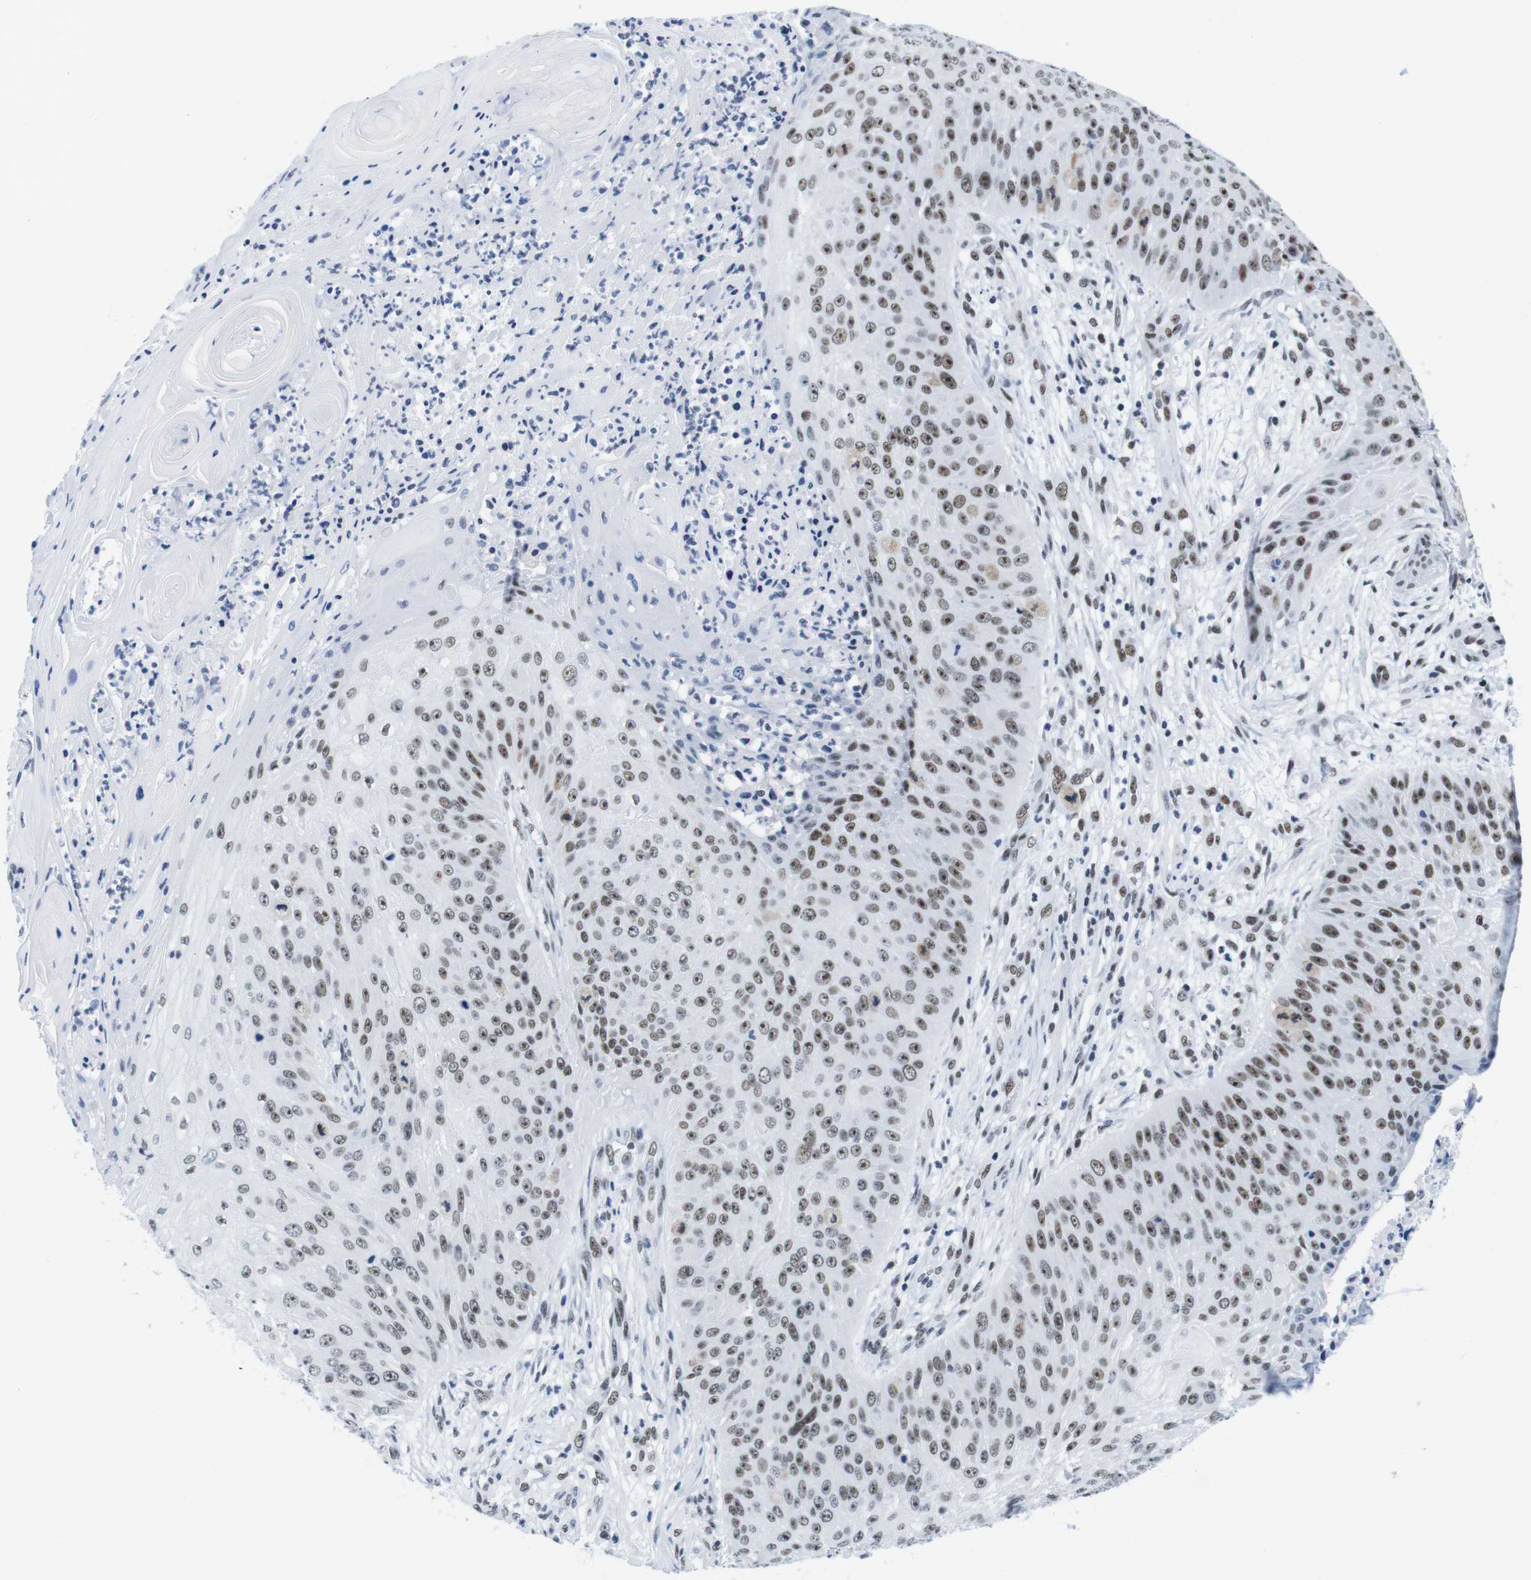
{"staining": {"intensity": "moderate", "quantity": ">75%", "location": "nuclear"}, "tissue": "skin cancer", "cell_type": "Tumor cells", "image_type": "cancer", "snomed": [{"axis": "morphology", "description": "Squamous cell carcinoma, NOS"}, {"axis": "topography", "description": "Skin"}], "caption": "Human squamous cell carcinoma (skin) stained with a protein marker displays moderate staining in tumor cells.", "gene": "IFI16", "patient": {"sex": "female", "age": 80}}